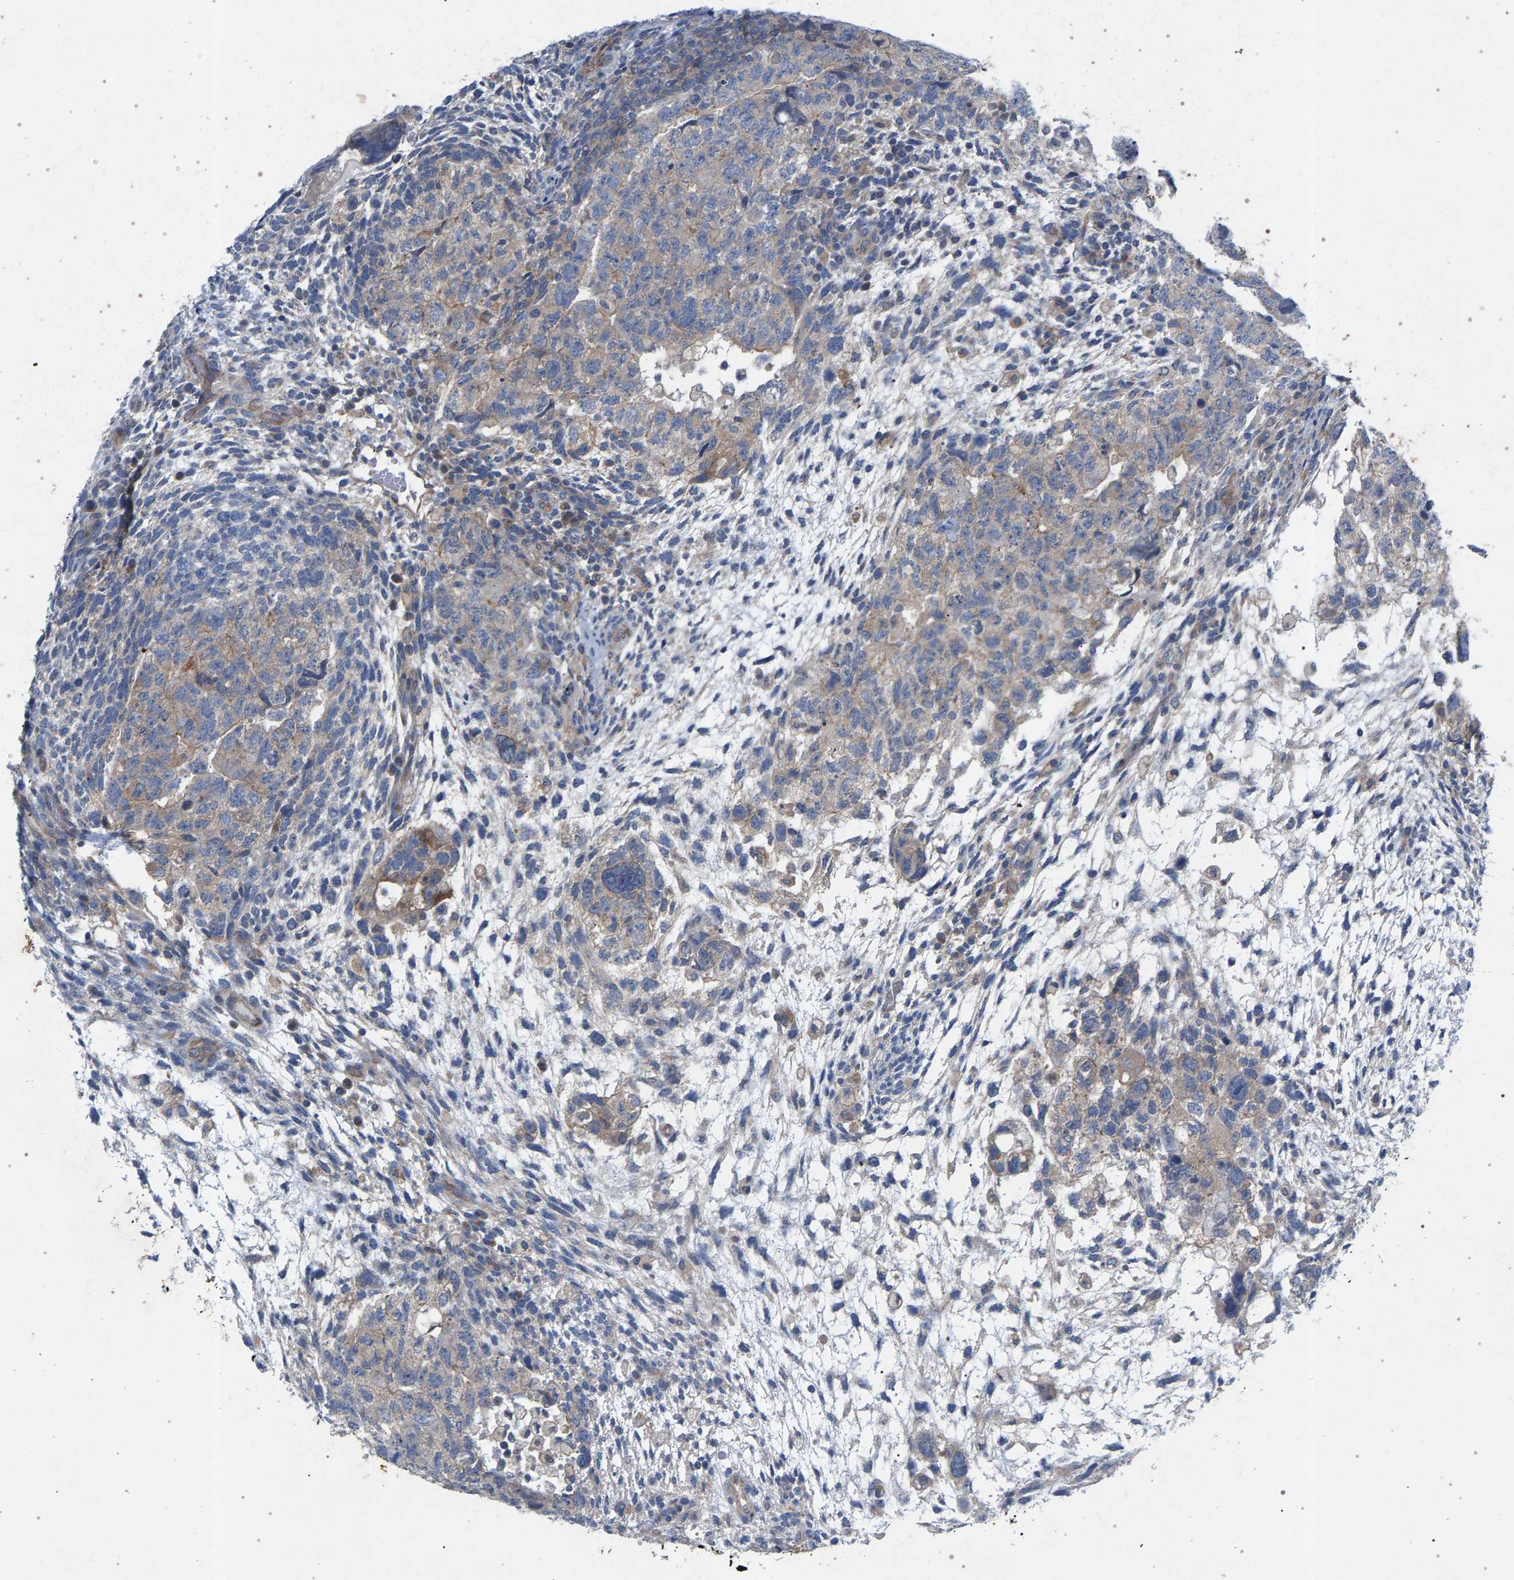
{"staining": {"intensity": "weak", "quantity": "25%-75%", "location": "cytoplasmic/membranous"}, "tissue": "testis cancer", "cell_type": "Tumor cells", "image_type": "cancer", "snomed": [{"axis": "morphology", "description": "Carcinoma, Embryonal, NOS"}, {"axis": "topography", "description": "Testis"}], "caption": "Protein expression analysis of testis cancer (embryonal carcinoma) reveals weak cytoplasmic/membranous positivity in about 25%-75% of tumor cells.", "gene": "MAMDC2", "patient": {"sex": "male", "age": 36}}